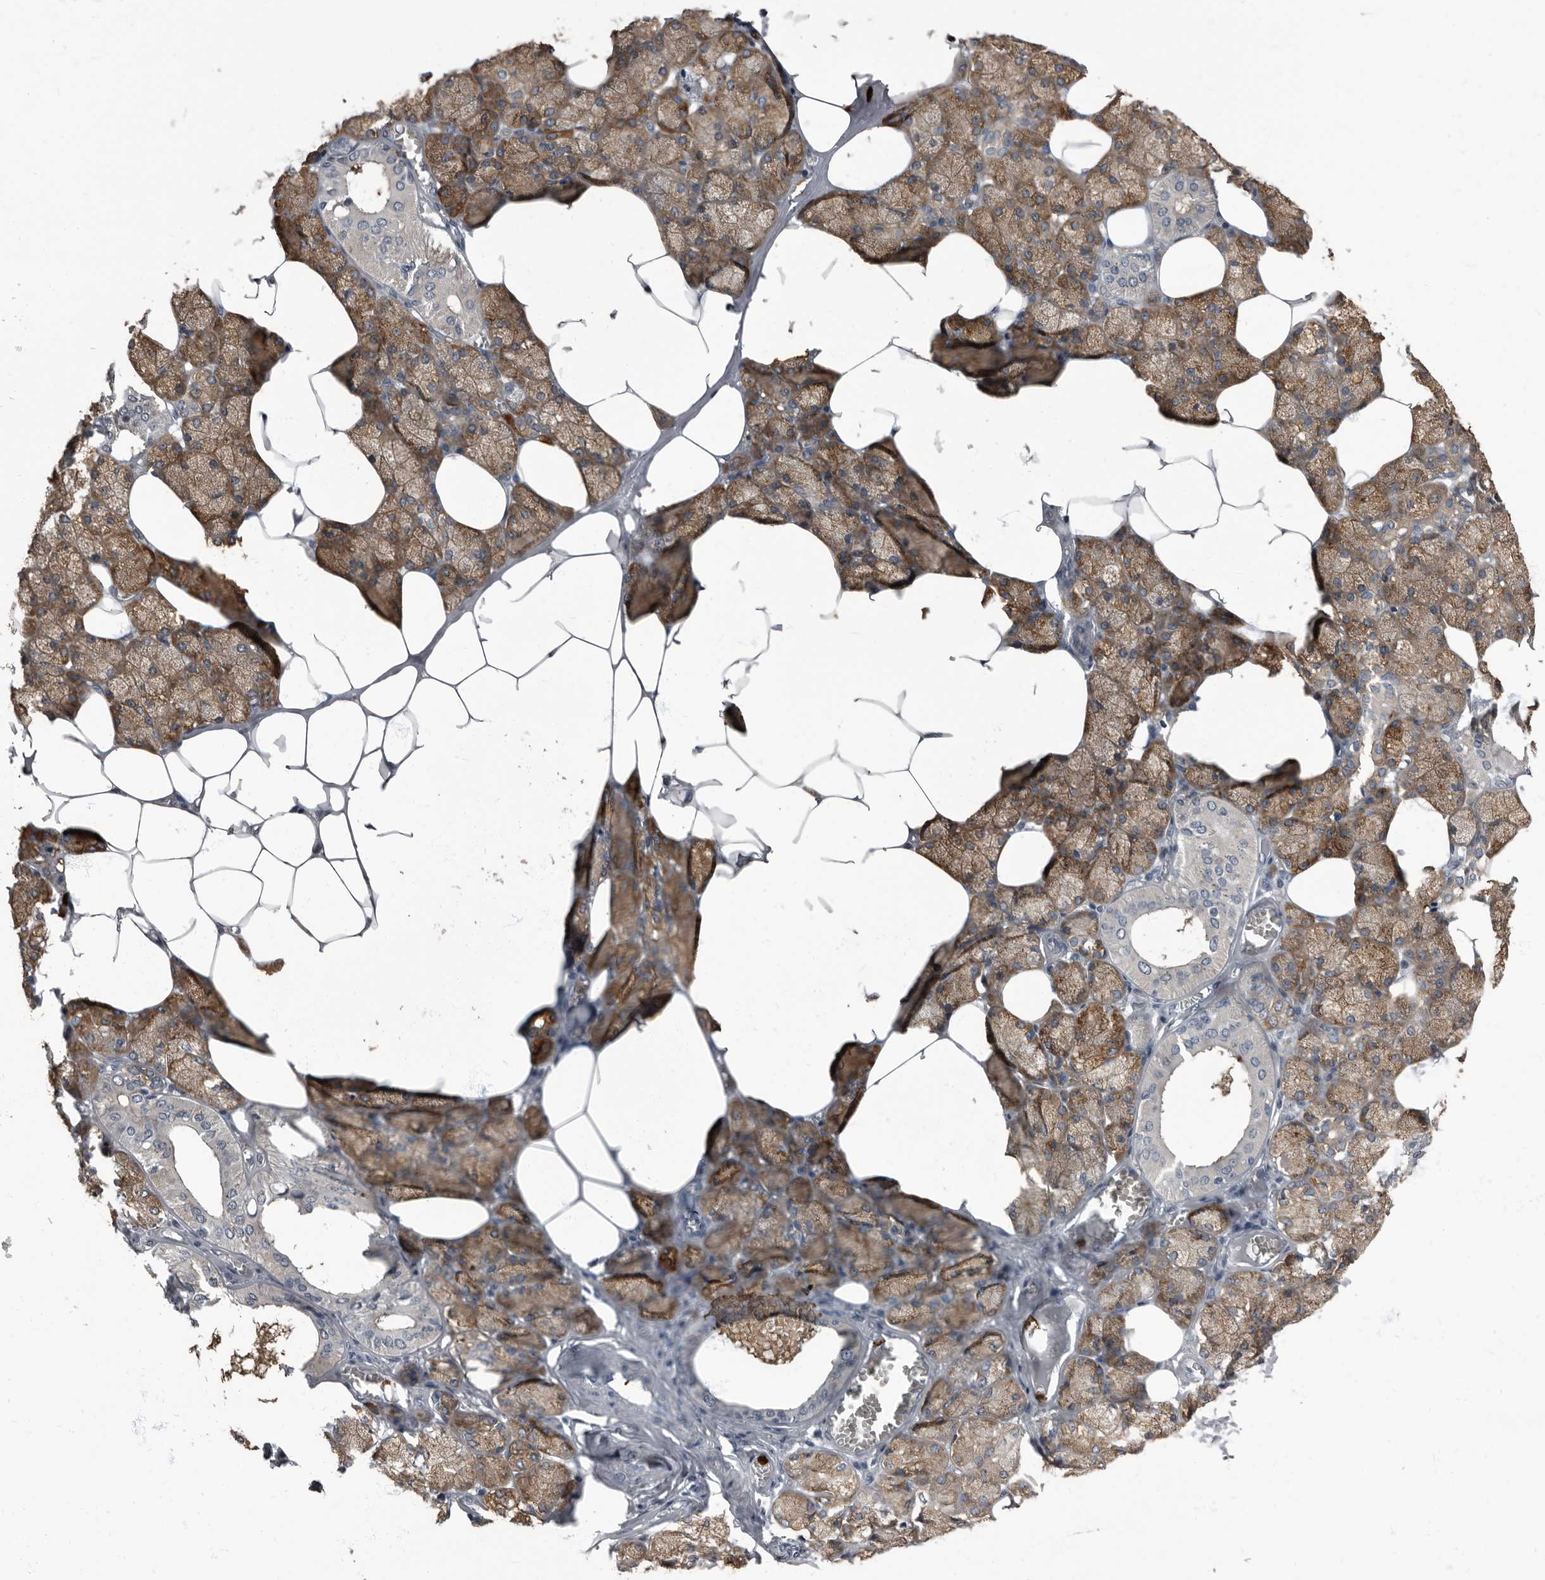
{"staining": {"intensity": "strong", "quantity": ">75%", "location": "cytoplasmic/membranous"}, "tissue": "salivary gland", "cell_type": "Glandular cells", "image_type": "normal", "snomed": [{"axis": "morphology", "description": "Normal tissue, NOS"}, {"axis": "topography", "description": "Salivary gland"}], "caption": "Immunohistochemistry (IHC) (DAB) staining of unremarkable salivary gland displays strong cytoplasmic/membranous protein positivity in approximately >75% of glandular cells. (Stains: DAB in brown, nuclei in blue, Microscopy: brightfield microscopy at high magnification).", "gene": "TPD52L1", "patient": {"sex": "male", "age": 62}}